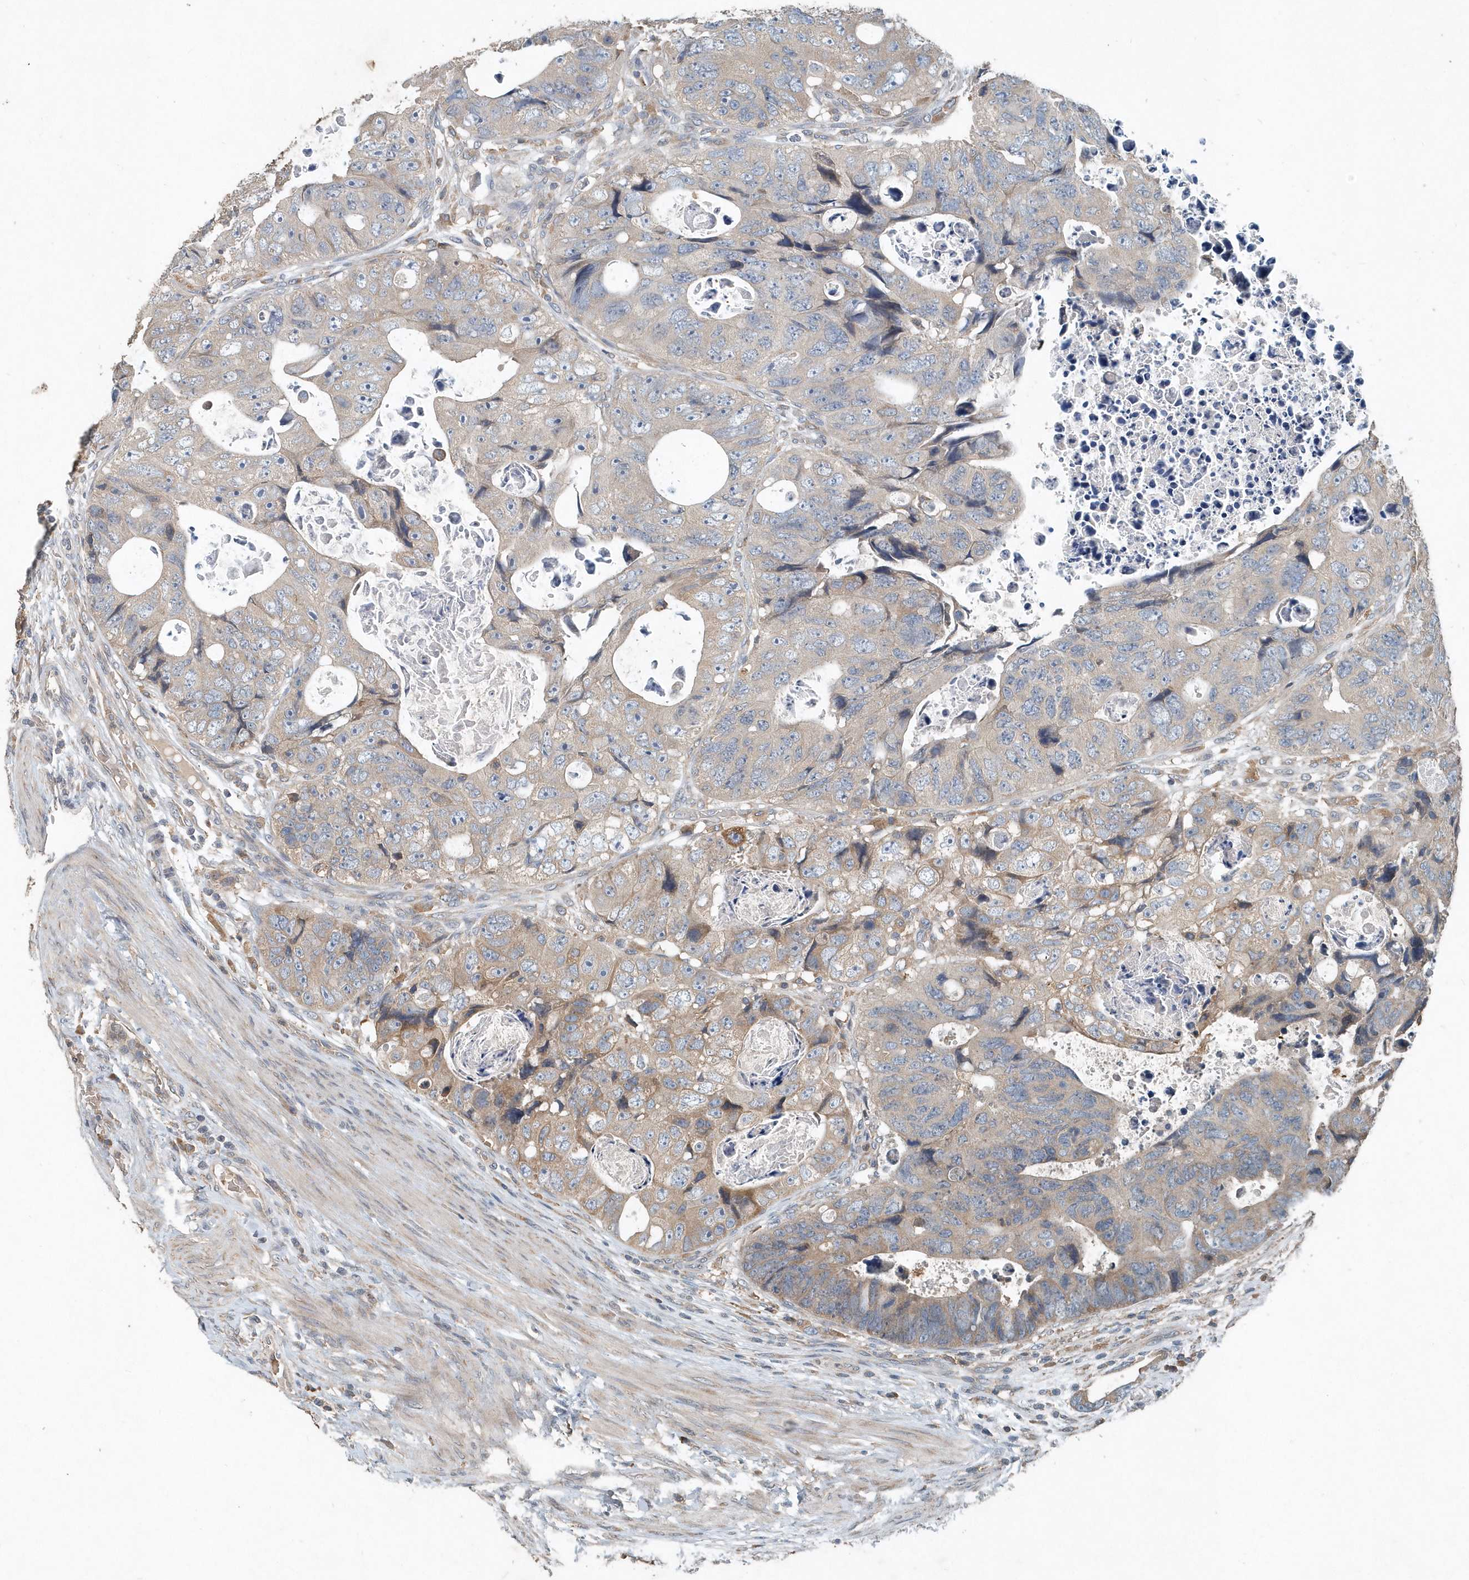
{"staining": {"intensity": "moderate", "quantity": "<25%", "location": "cytoplasmic/membranous"}, "tissue": "colorectal cancer", "cell_type": "Tumor cells", "image_type": "cancer", "snomed": [{"axis": "morphology", "description": "Adenocarcinoma, NOS"}, {"axis": "topography", "description": "Rectum"}], "caption": "This histopathology image displays colorectal adenocarcinoma stained with IHC to label a protein in brown. The cytoplasmic/membranous of tumor cells show moderate positivity for the protein. Nuclei are counter-stained blue.", "gene": "SCFD2", "patient": {"sex": "male", "age": 59}}